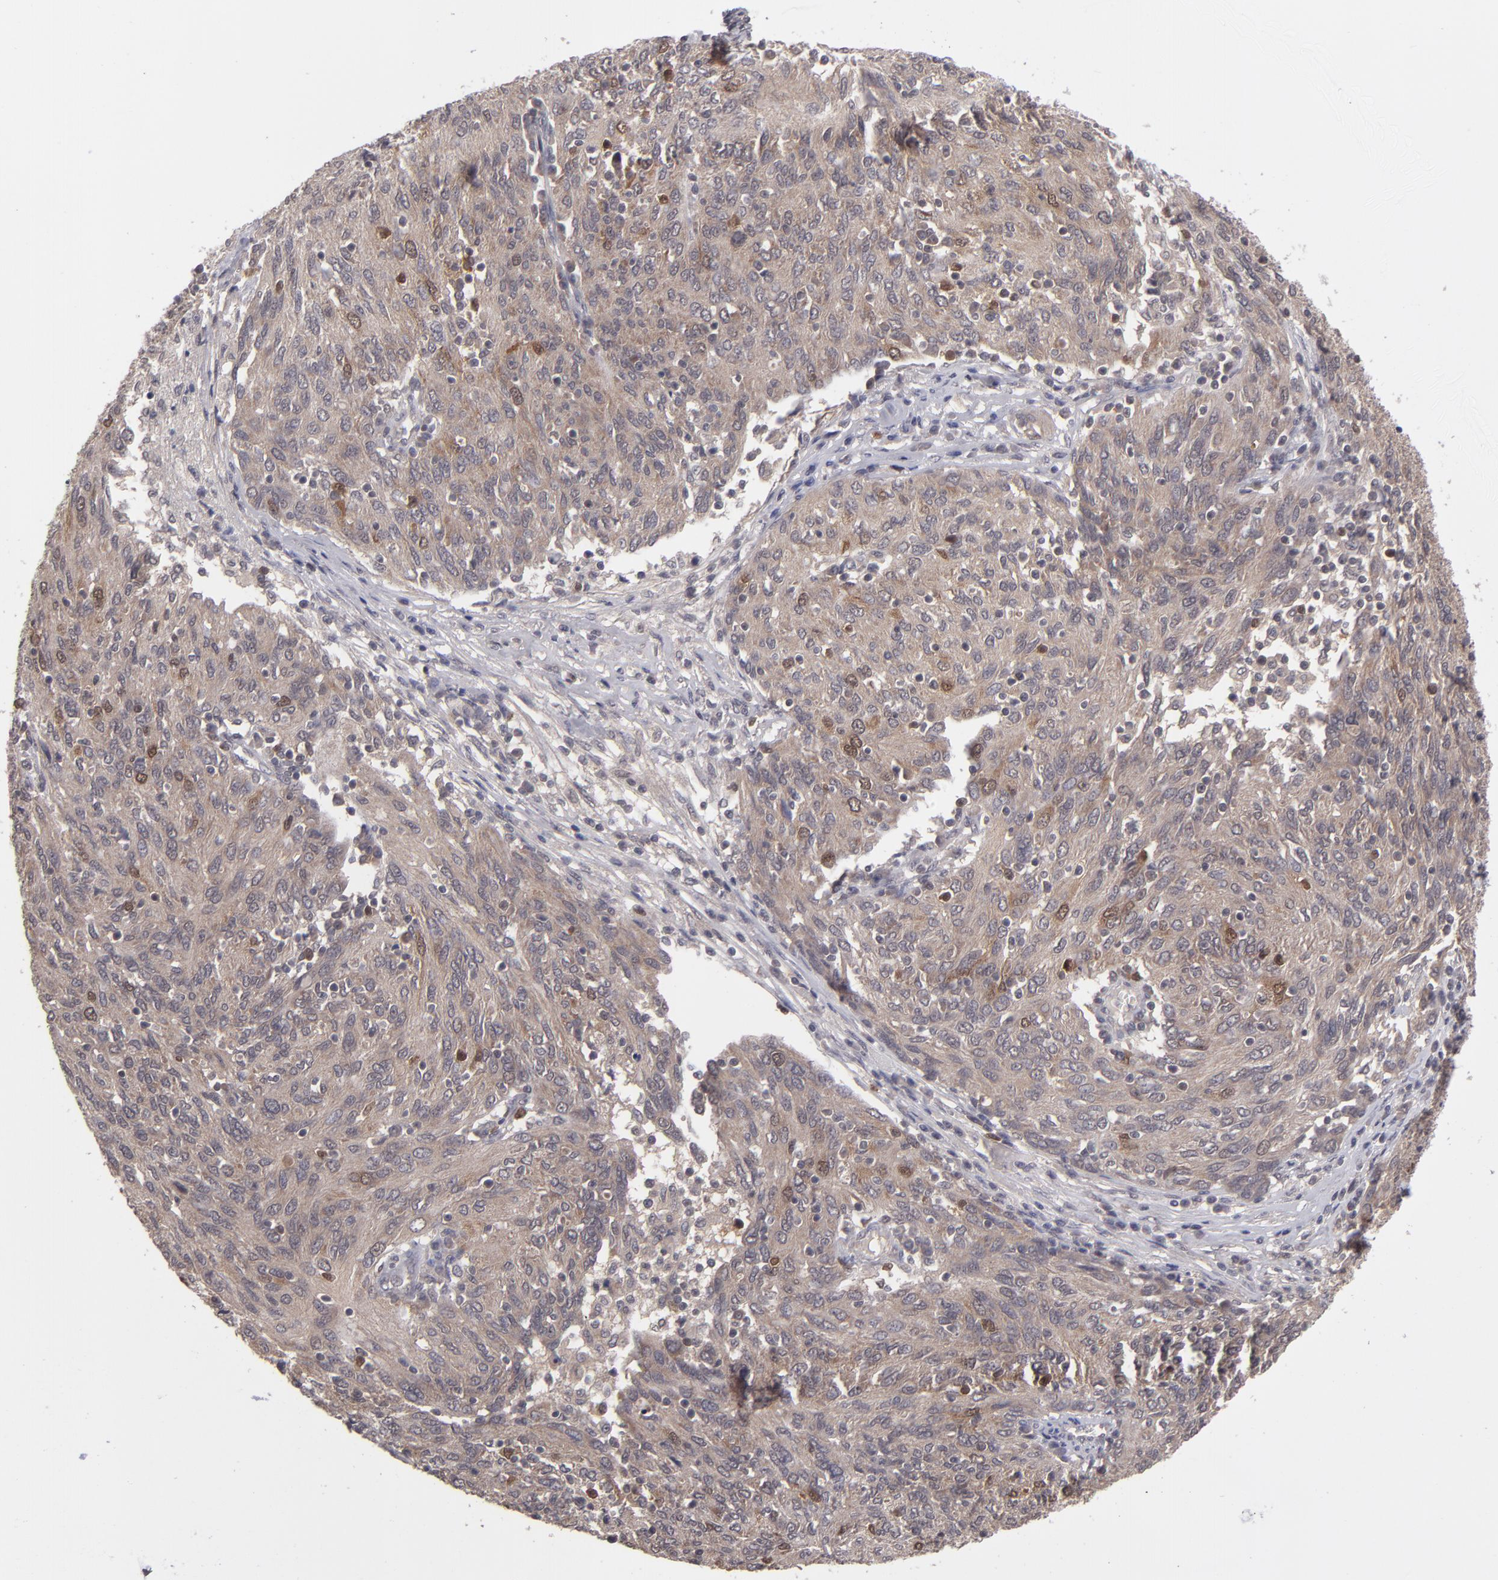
{"staining": {"intensity": "moderate", "quantity": ">75%", "location": "cytoplasmic/membranous"}, "tissue": "ovarian cancer", "cell_type": "Tumor cells", "image_type": "cancer", "snomed": [{"axis": "morphology", "description": "Carcinoma, endometroid"}, {"axis": "topography", "description": "Ovary"}], "caption": "Moderate cytoplasmic/membranous protein positivity is appreciated in about >75% of tumor cells in ovarian cancer (endometroid carcinoma).", "gene": "TYMS", "patient": {"sex": "female", "age": 50}}